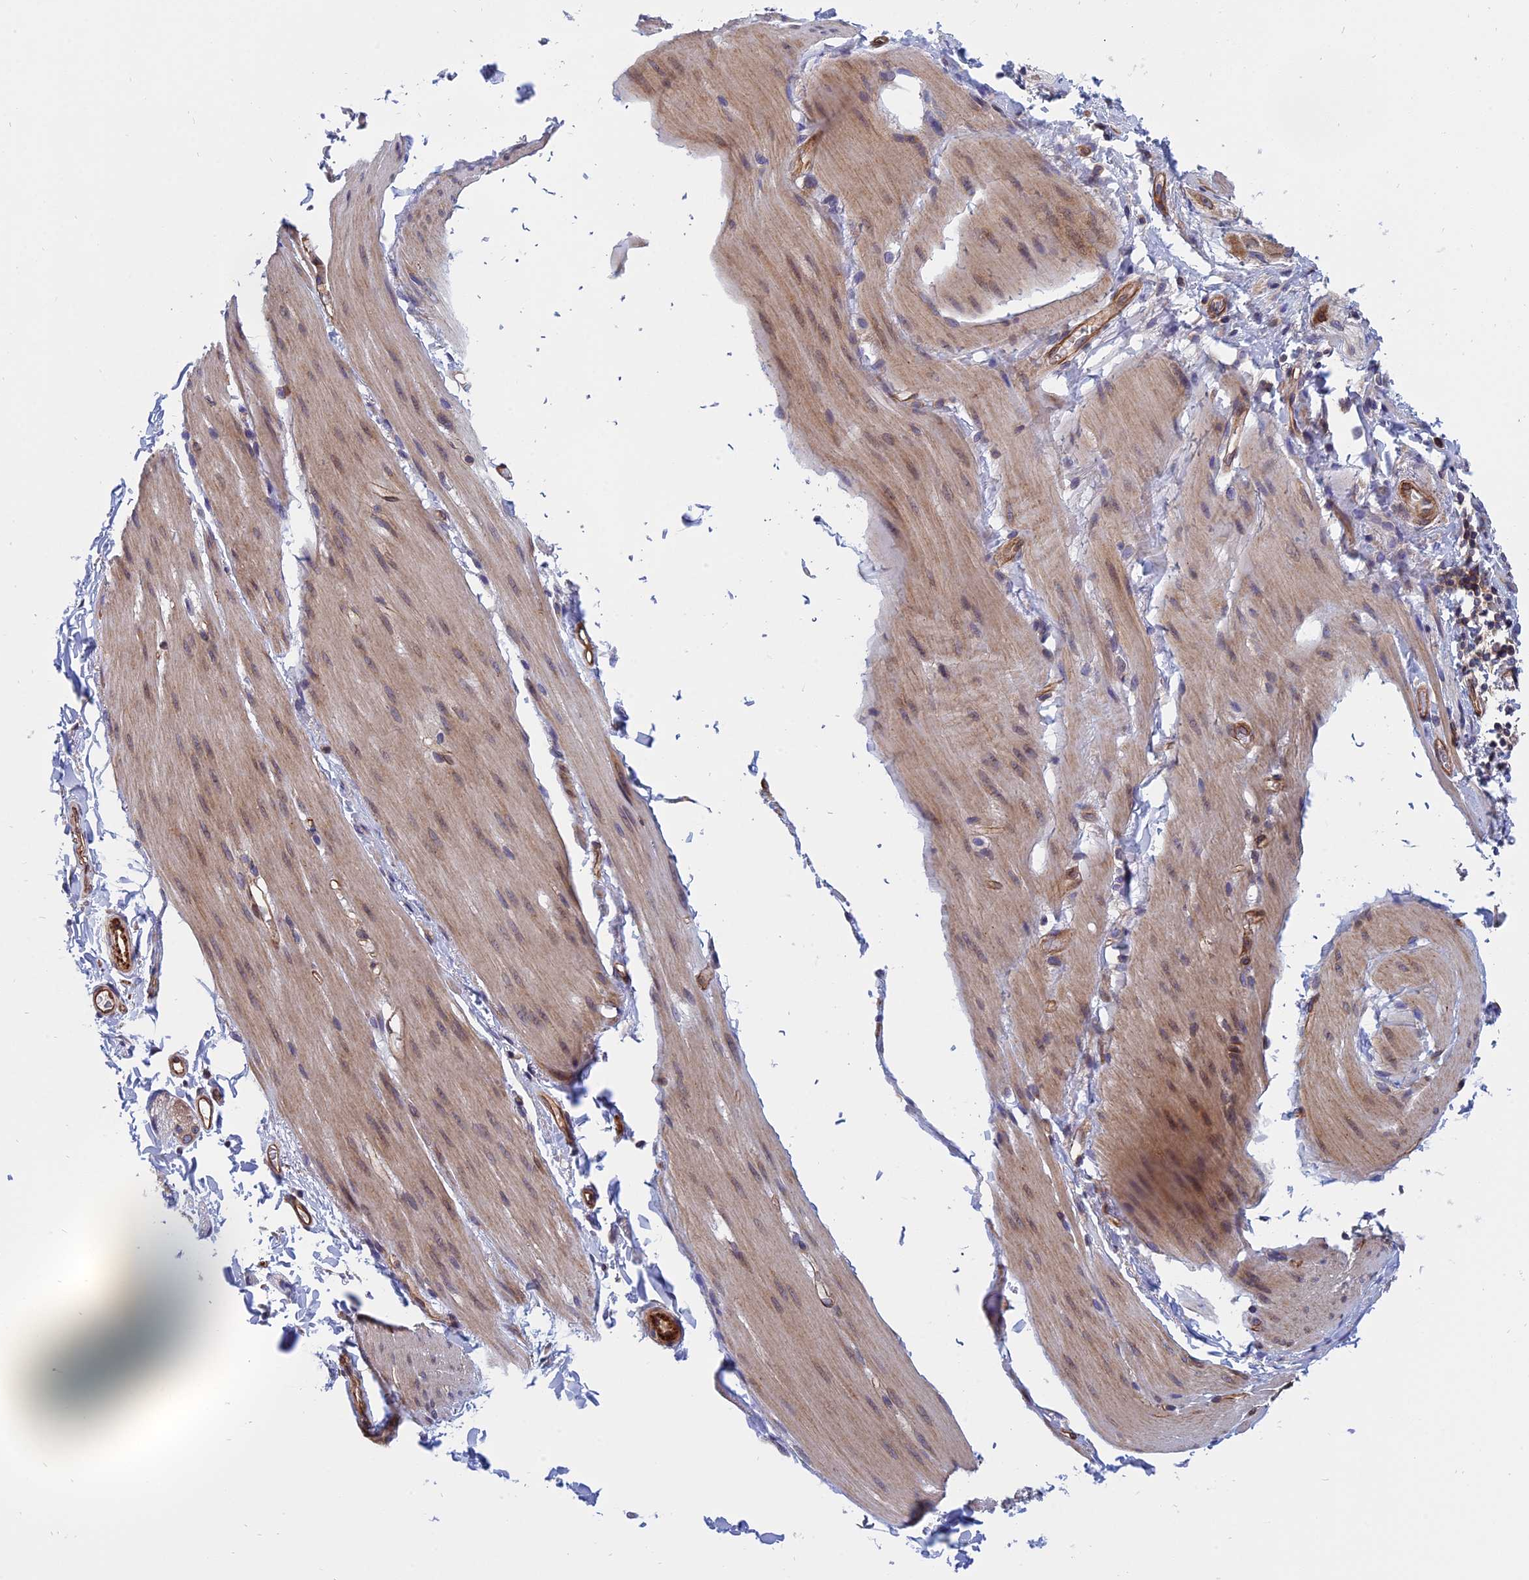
{"staining": {"intensity": "weak", "quantity": ">75%", "location": "cytoplasmic/membranous"}, "tissue": "smooth muscle", "cell_type": "Smooth muscle cells", "image_type": "normal", "snomed": [{"axis": "morphology", "description": "Normal tissue, NOS"}, {"axis": "topography", "description": "Smooth muscle"}, {"axis": "topography", "description": "Small intestine"}], "caption": "Immunohistochemistry of benign human smooth muscle shows low levels of weak cytoplasmic/membranous positivity in approximately >75% of smooth muscle cells. The staining is performed using DAB brown chromogen to label protein expression. The nuclei are counter-stained blue using hematoxylin.", "gene": "NAA10", "patient": {"sex": "female", "age": 84}}